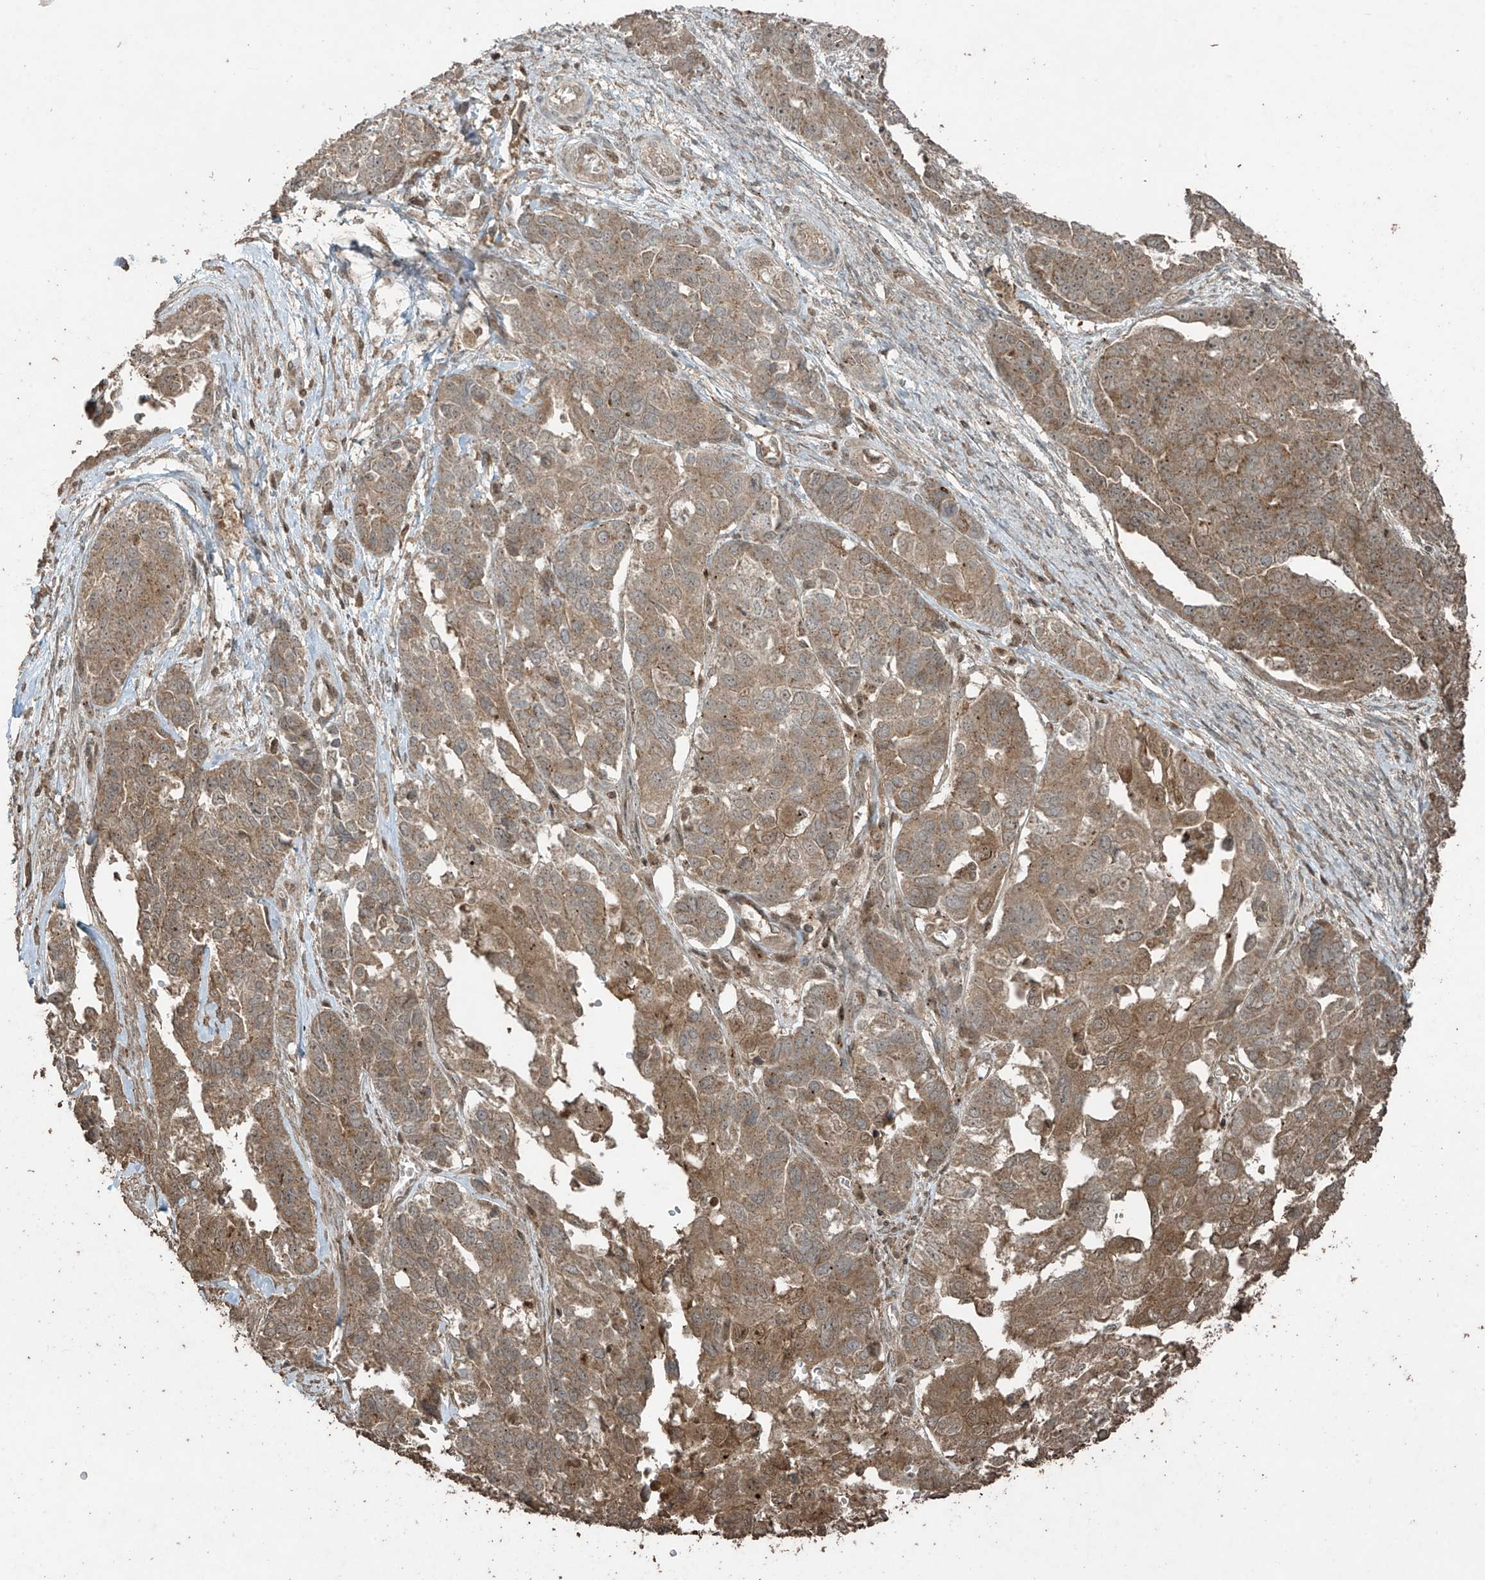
{"staining": {"intensity": "moderate", "quantity": ">75%", "location": "cytoplasmic/membranous"}, "tissue": "ovarian cancer", "cell_type": "Tumor cells", "image_type": "cancer", "snomed": [{"axis": "morphology", "description": "Cystadenocarcinoma, serous, NOS"}, {"axis": "topography", "description": "Ovary"}], "caption": "The immunohistochemical stain highlights moderate cytoplasmic/membranous staining in tumor cells of ovarian serous cystadenocarcinoma tissue.", "gene": "PGPEP1", "patient": {"sex": "female", "age": 44}}